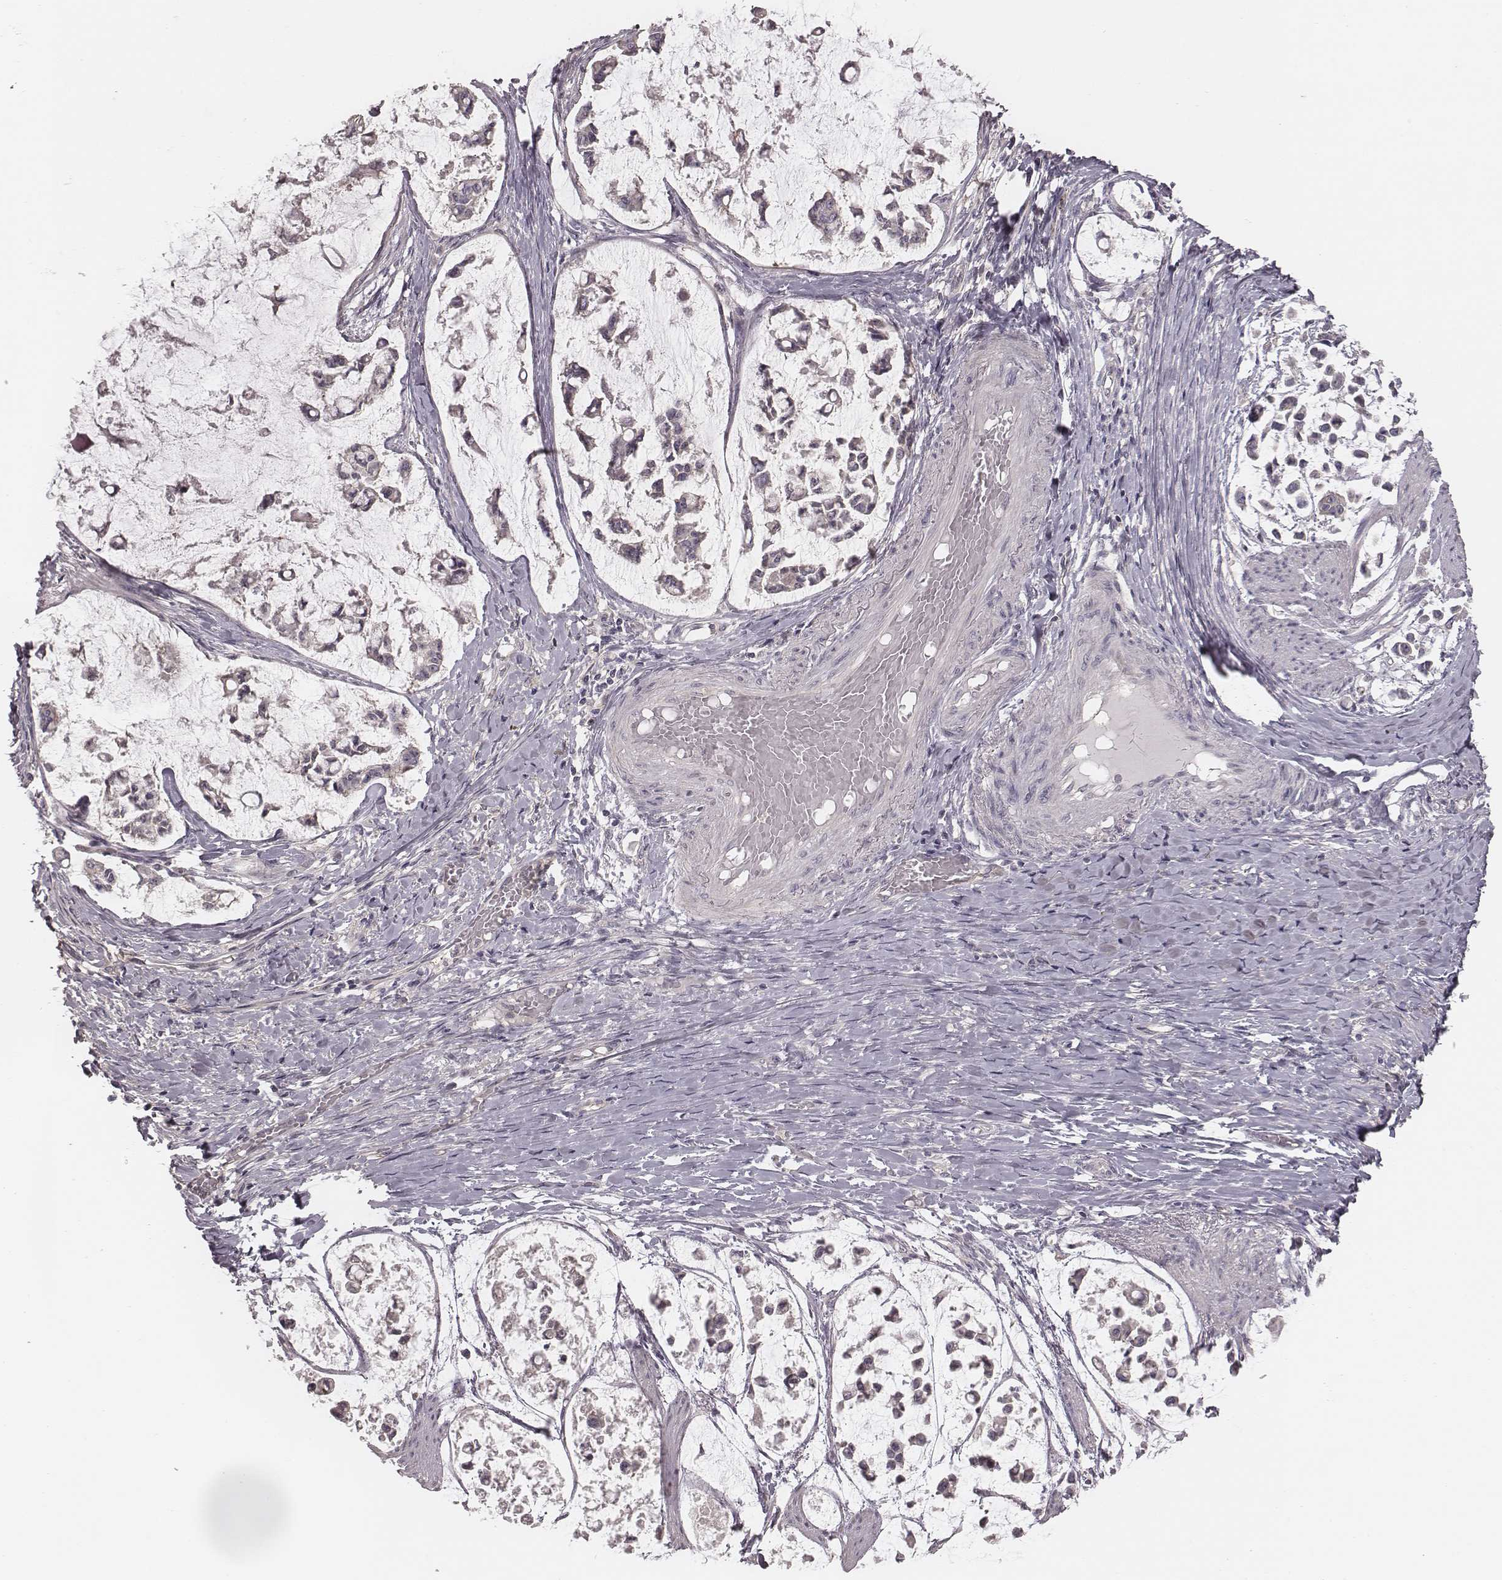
{"staining": {"intensity": "negative", "quantity": "none", "location": "none"}, "tissue": "stomach cancer", "cell_type": "Tumor cells", "image_type": "cancer", "snomed": [{"axis": "morphology", "description": "Adenocarcinoma, NOS"}, {"axis": "topography", "description": "Stomach"}], "caption": "Adenocarcinoma (stomach) stained for a protein using immunohistochemistry (IHC) shows no positivity tumor cells.", "gene": "TDRD5", "patient": {"sex": "male", "age": 82}}